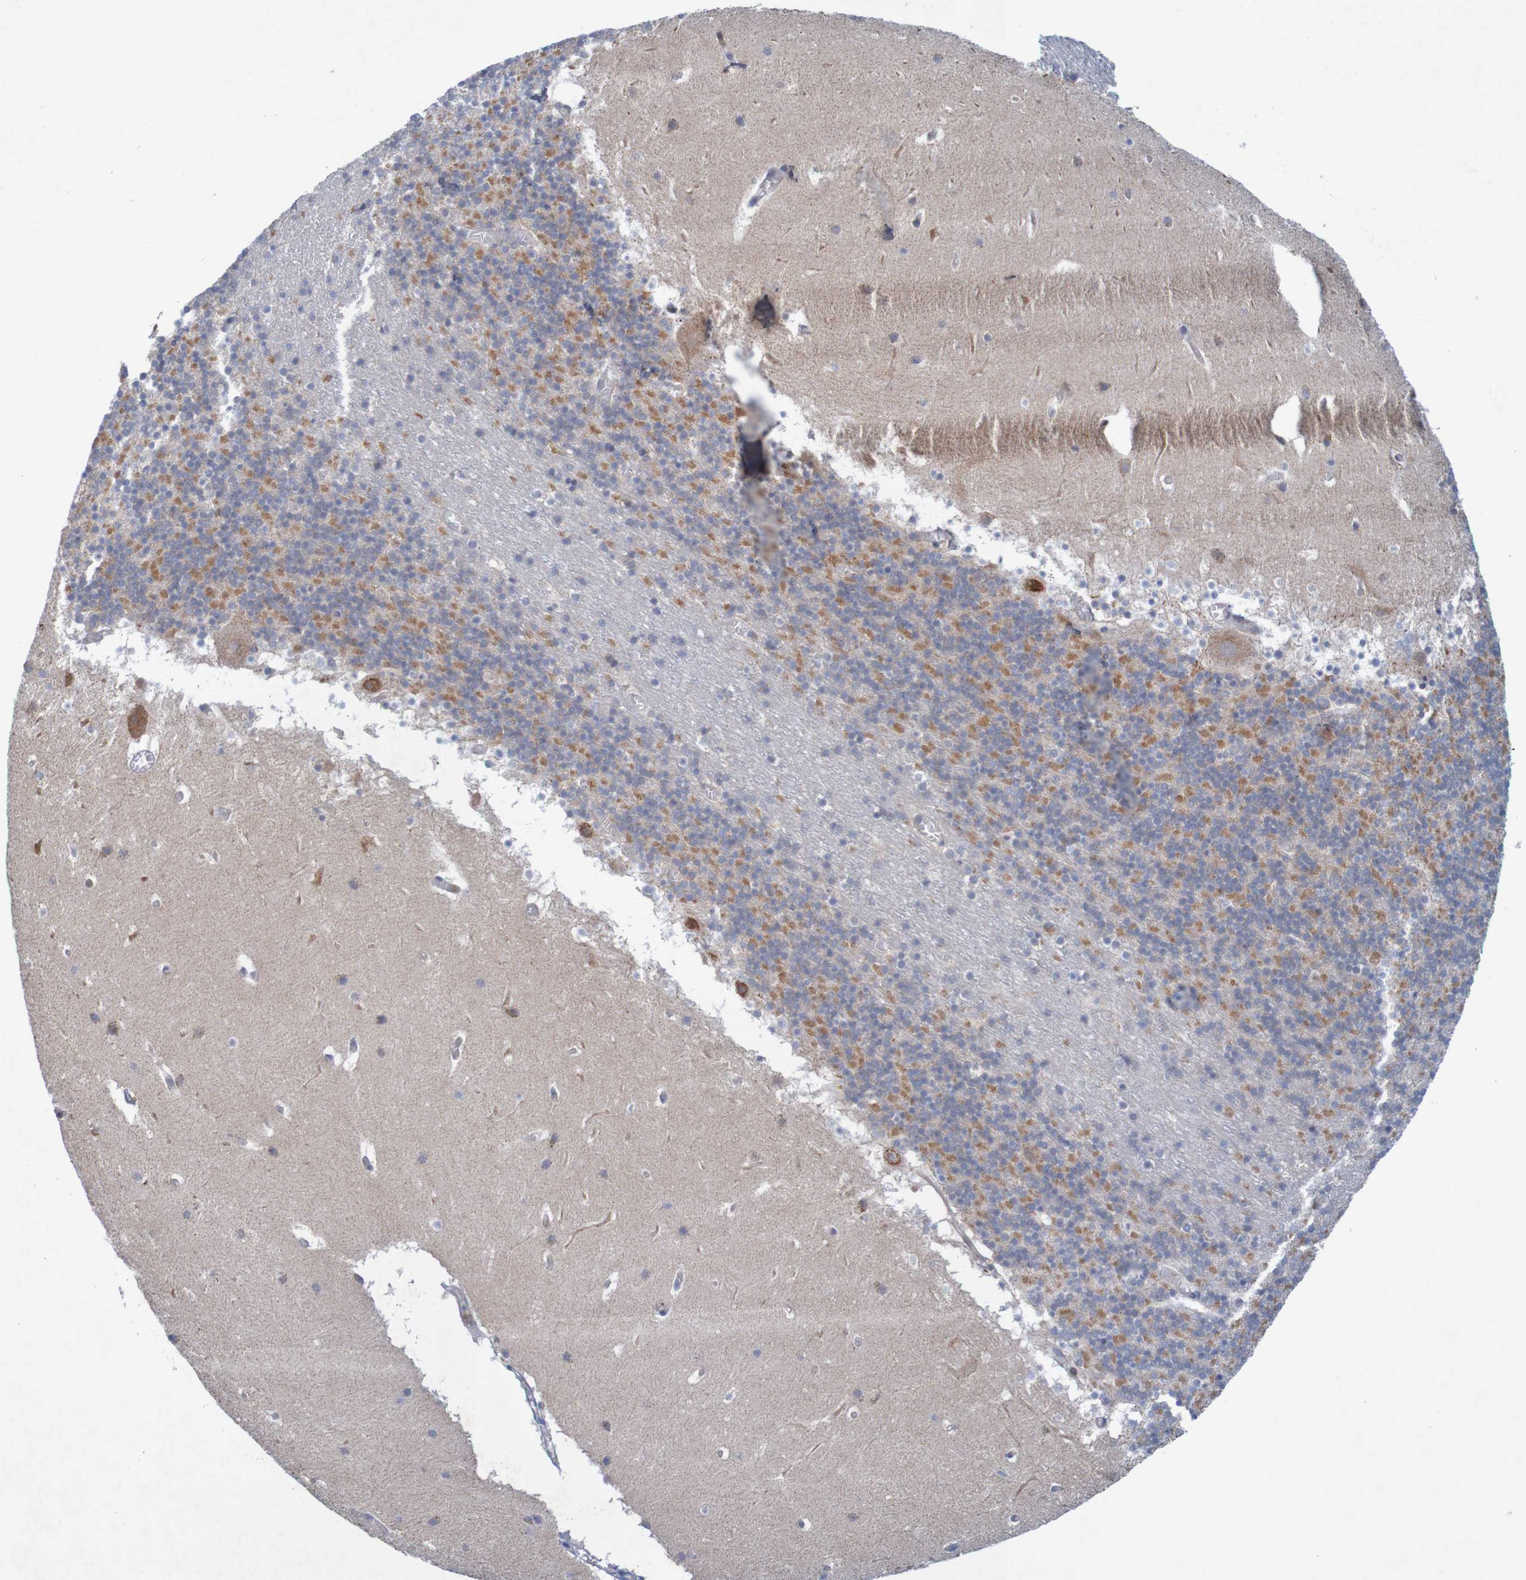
{"staining": {"intensity": "moderate", "quantity": "25%-75%", "location": "cytoplasmic/membranous"}, "tissue": "cerebellum", "cell_type": "Cells in granular layer", "image_type": "normal", "snomed": [{"axis": "morphology", "description": "Normal tissue, NOS"}, {"axis": "topography", "description": "Cerebellum"}], "caption": "High-power microscopy captured an immunohistochemistry (IHC) micrograph of benign cerebellum, revealing moderate cytoplasmic/membranous positivity in about 25%-75% of cells in granular layer. (brown staining indicates protein expression, while blue staining denotes nuclei).", "gene": "NAV2", "patient": {"sex": "male", "age": 45}}